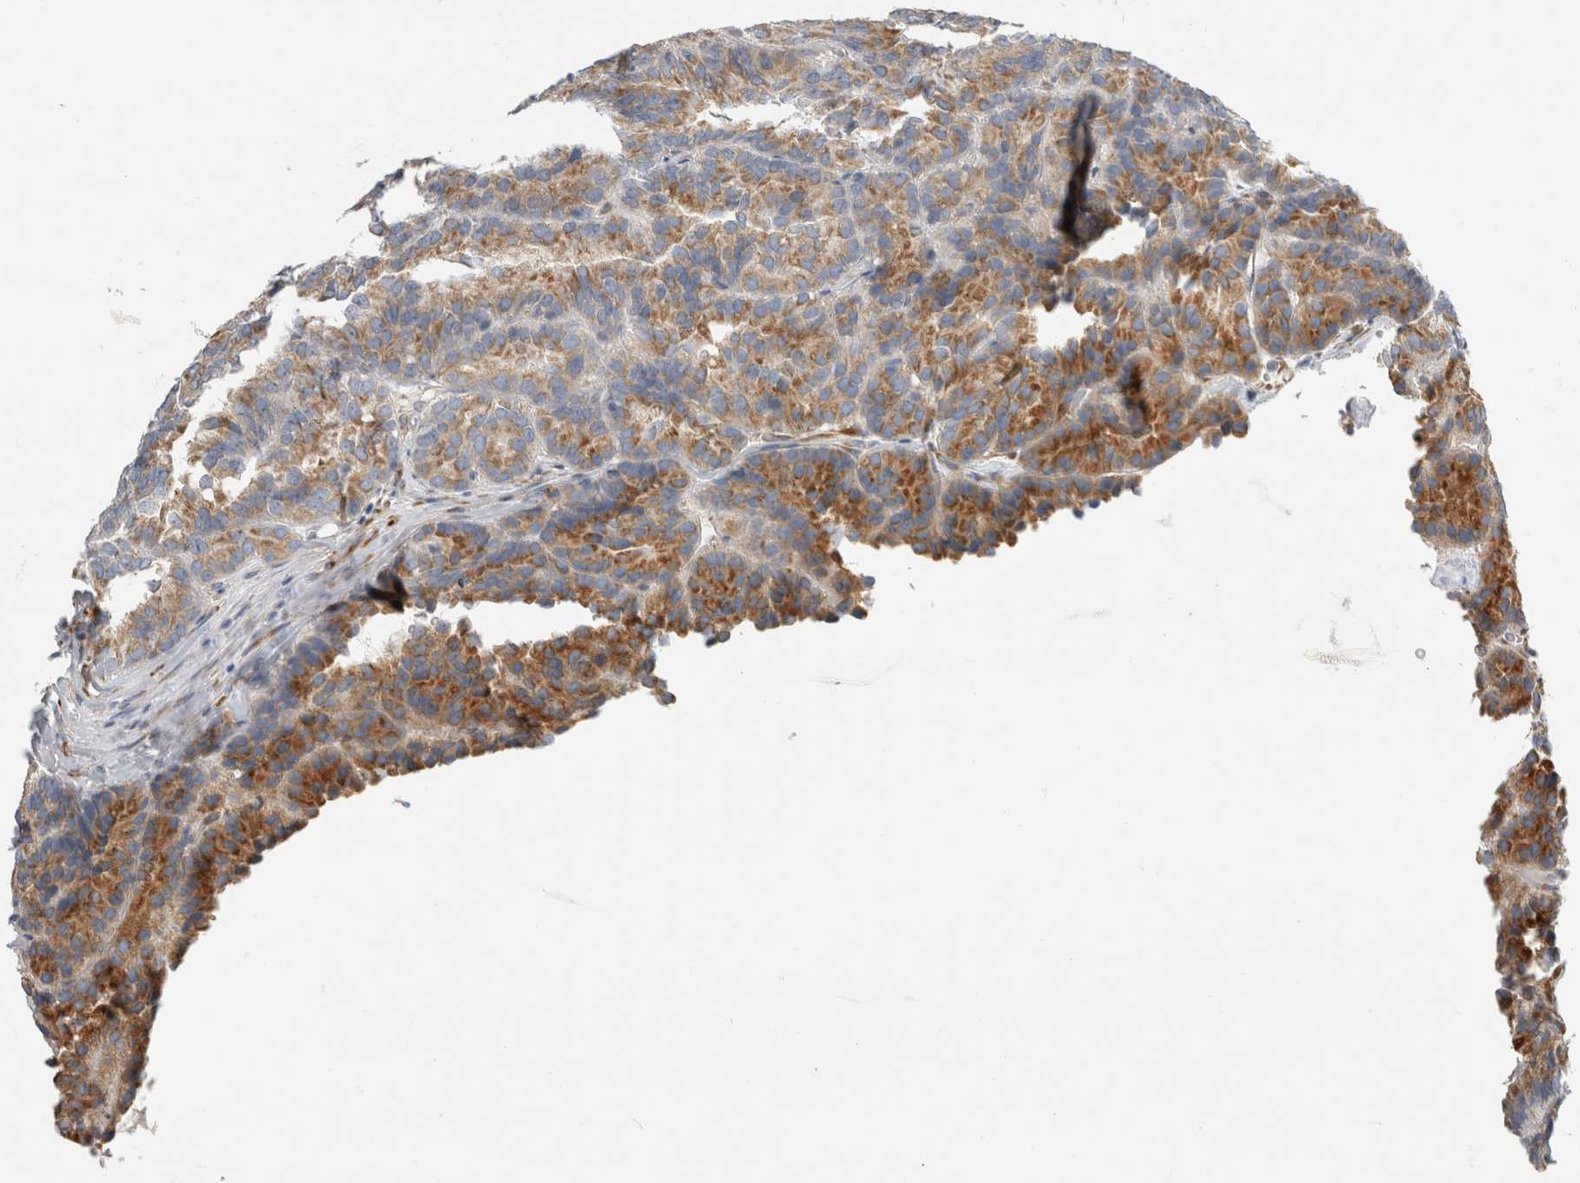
{"staining": {"intensity": "moderate", "quantity": ">75%", "location": "cytoplasmic/membranous"}, "tissue": "renal cancer", "cell_type": "Tumor cells", "image_type": "cancer", "snomed": [{"axis": "morphology", "description": "Adenocarcinoma, NOS"}, {"axis": "topography", "description": "Kidney"}], "caption": "The micrograph shows a brown stain indicating the presence of a protein in the cytoplasmic/membranous of tumor cells in renal cancer. (DAB (3,3'-diaminobenzidine) = brown stain, brightfield microscopy at high magnification).", "gene": "RPN2", "patient": {"sex": "male", "age": 46}}